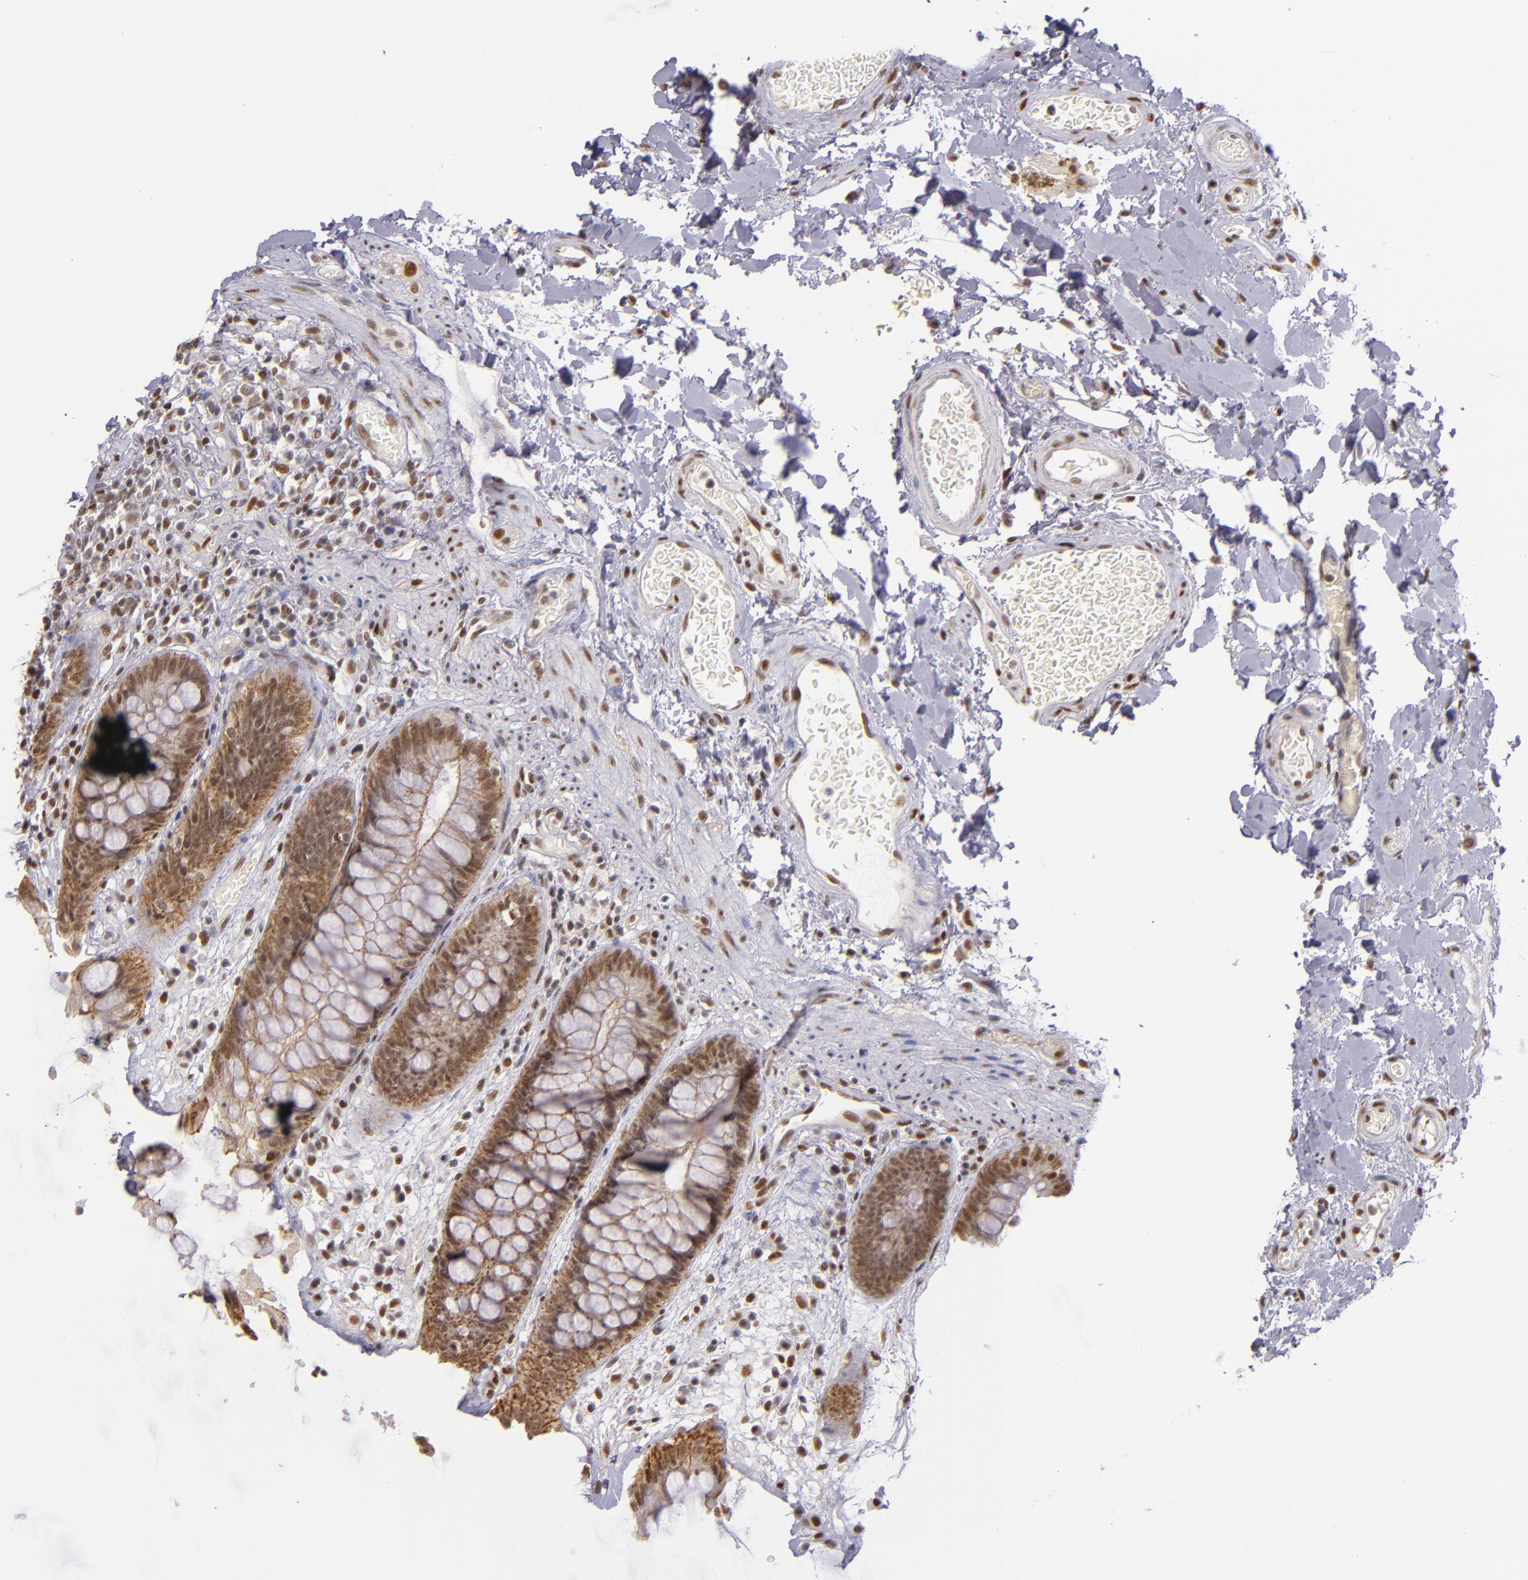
{"staining": {"intensity": "moderate", "quantity": ">75%", "location": "cytoplasmic/membranous,nuclear"}, "tissue": "rectum", "cell_type": "Glandular cells", "image_type": "normal", "snomed": [{"axis": "morphology", "description": "Normal tissue, NOS"}, {"axis": "topography", "description": "Rectum"}], "caption": "Benign rectum shows moderate cytoplasmic/membranous,nuclear staining in approximately >75% of glandular cells The protein of interest is shown in brown color, while the nuclei are stained blue..", "gene": "NCOR2", "patient": {"sex": "female", "age": 46}}